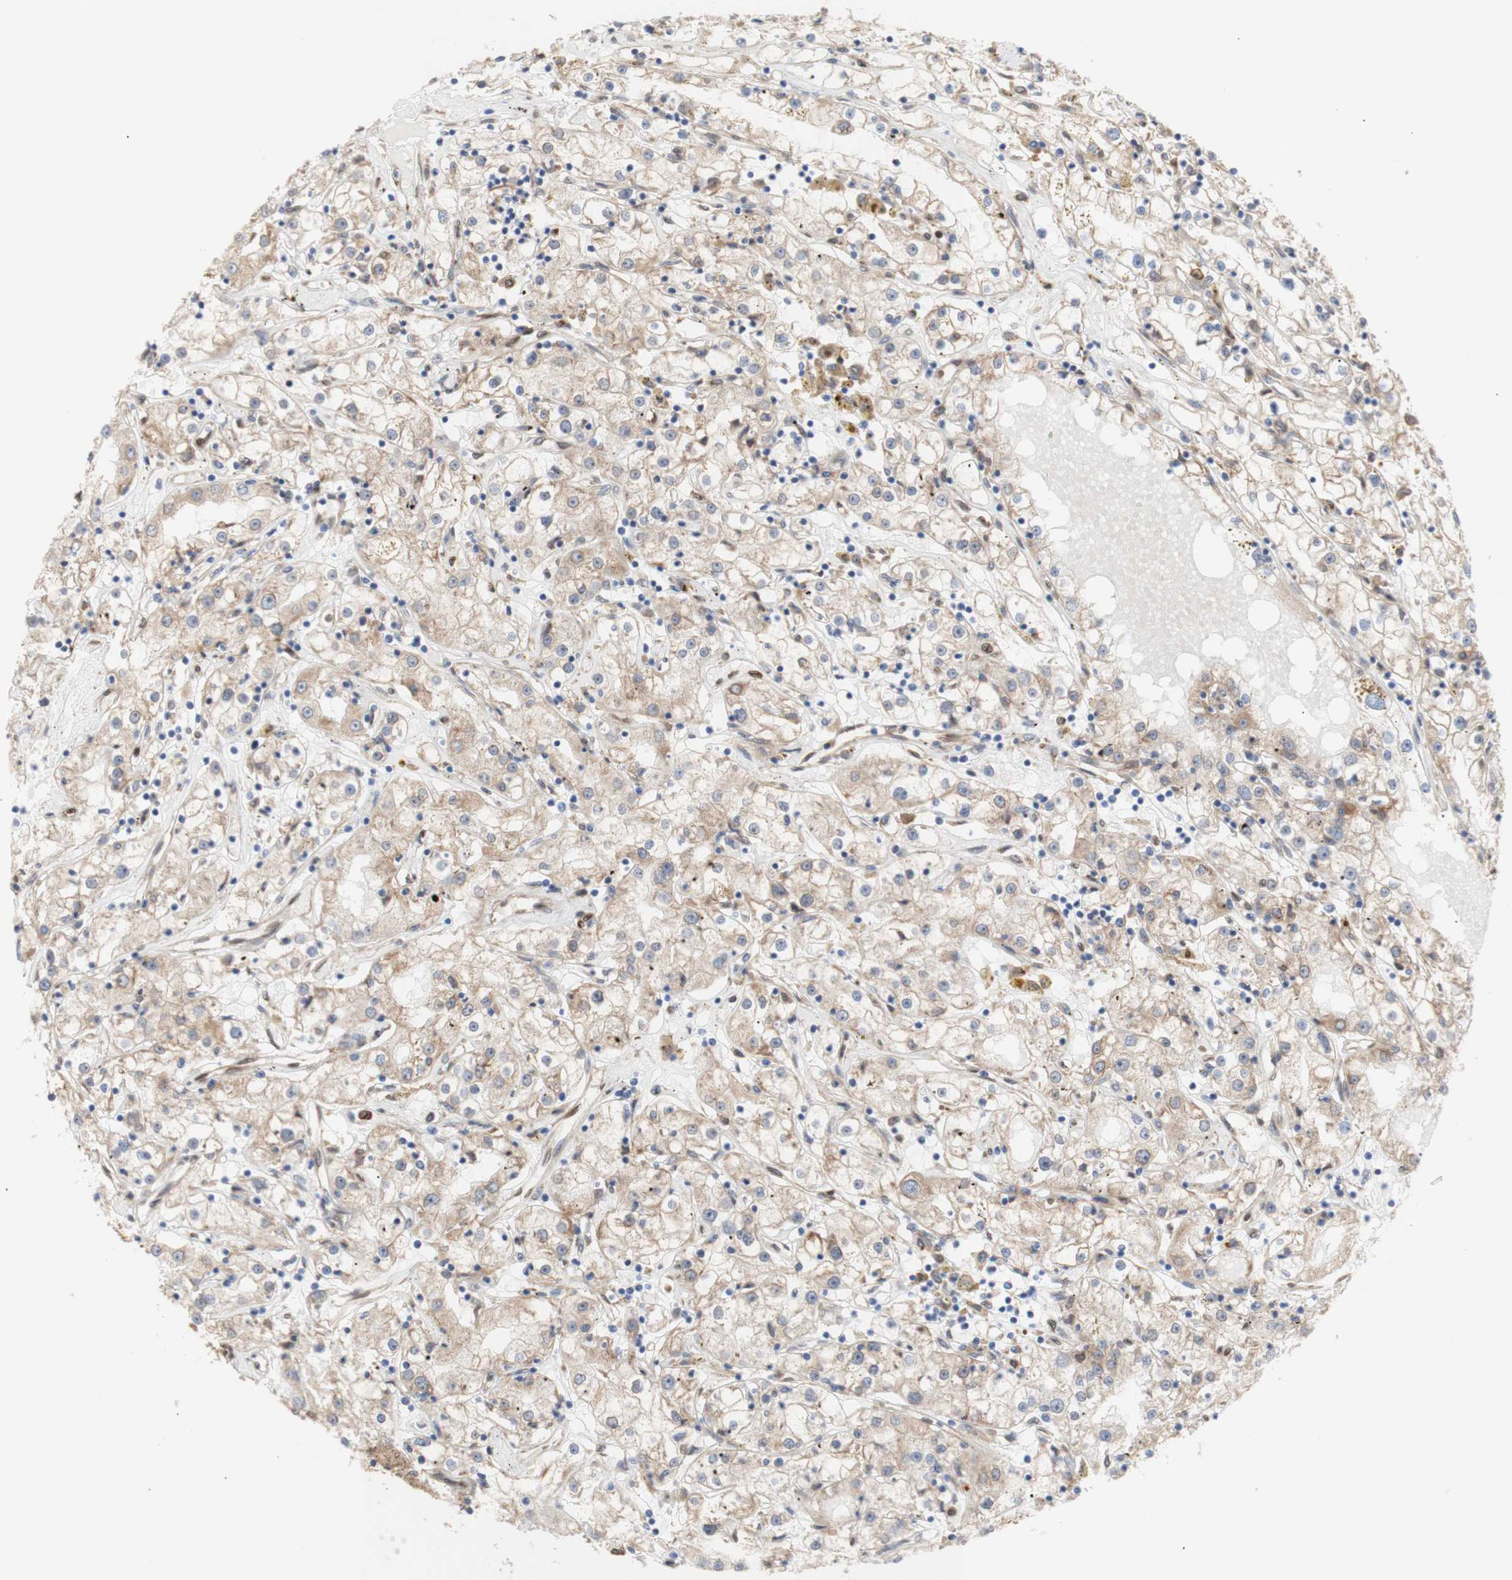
{"staining": {"intensity": "weak", "quantity": "25%-75%", "location": "cytoplasmic/membranous"}, "tissue": "renal cancer", "cell_type": "Tumor cells", "image_type": "cancer", "snomed": [{"axis": "morphology", "description": "Adenocarcinoma, NOS"}, {"axis": "topography", "description": "Kidney"}], "caption": "Tumor cells display weak cytoplasmic/membranous staining in about 25%-75% of cells in renal cancer. (IHC, brightfield microscopy, high magnification).", "gene": "ERLIN1", "patient": {"sex": "male", "age": 56}}